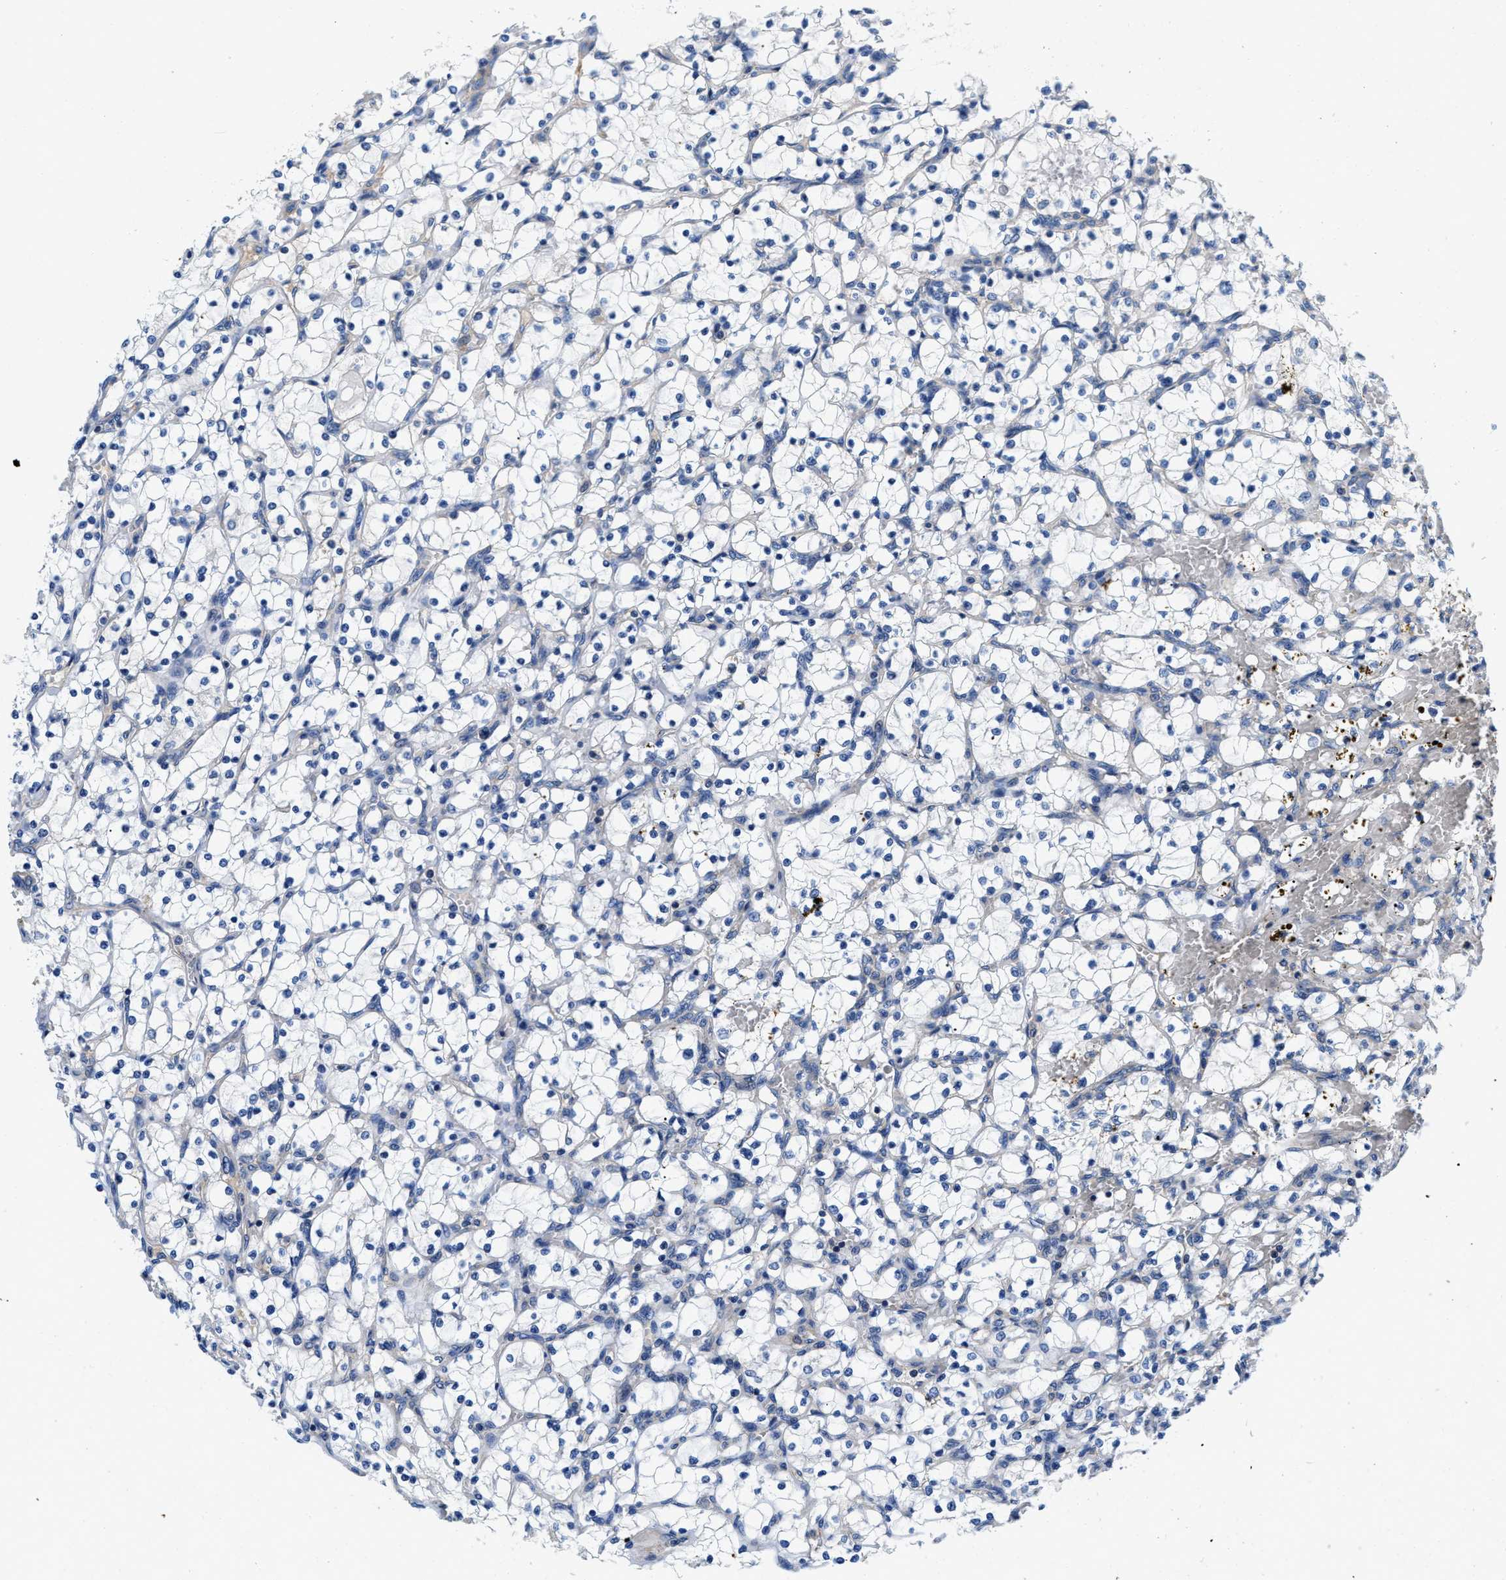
{"staining": {"intensity": "negative", "quantity": "none", "location": "none"}, "tissue": "renal cancer", "cell_type": "Tumor cells", "image_type": "cancer", "snomed": [{"axis": "morphology", "description": "Adenocarcinoma, NOS"}, {"axis": "topography", "description": "Kidney"}], "caption": "DAB (3,3'-diaminobenzidine) immunohistochemical staining of renal cancer (adenocarcinoma) shows no significant expression in tumor cells.", "gene": "STAT2", "patient": {"sex": "female", "age": 69}}